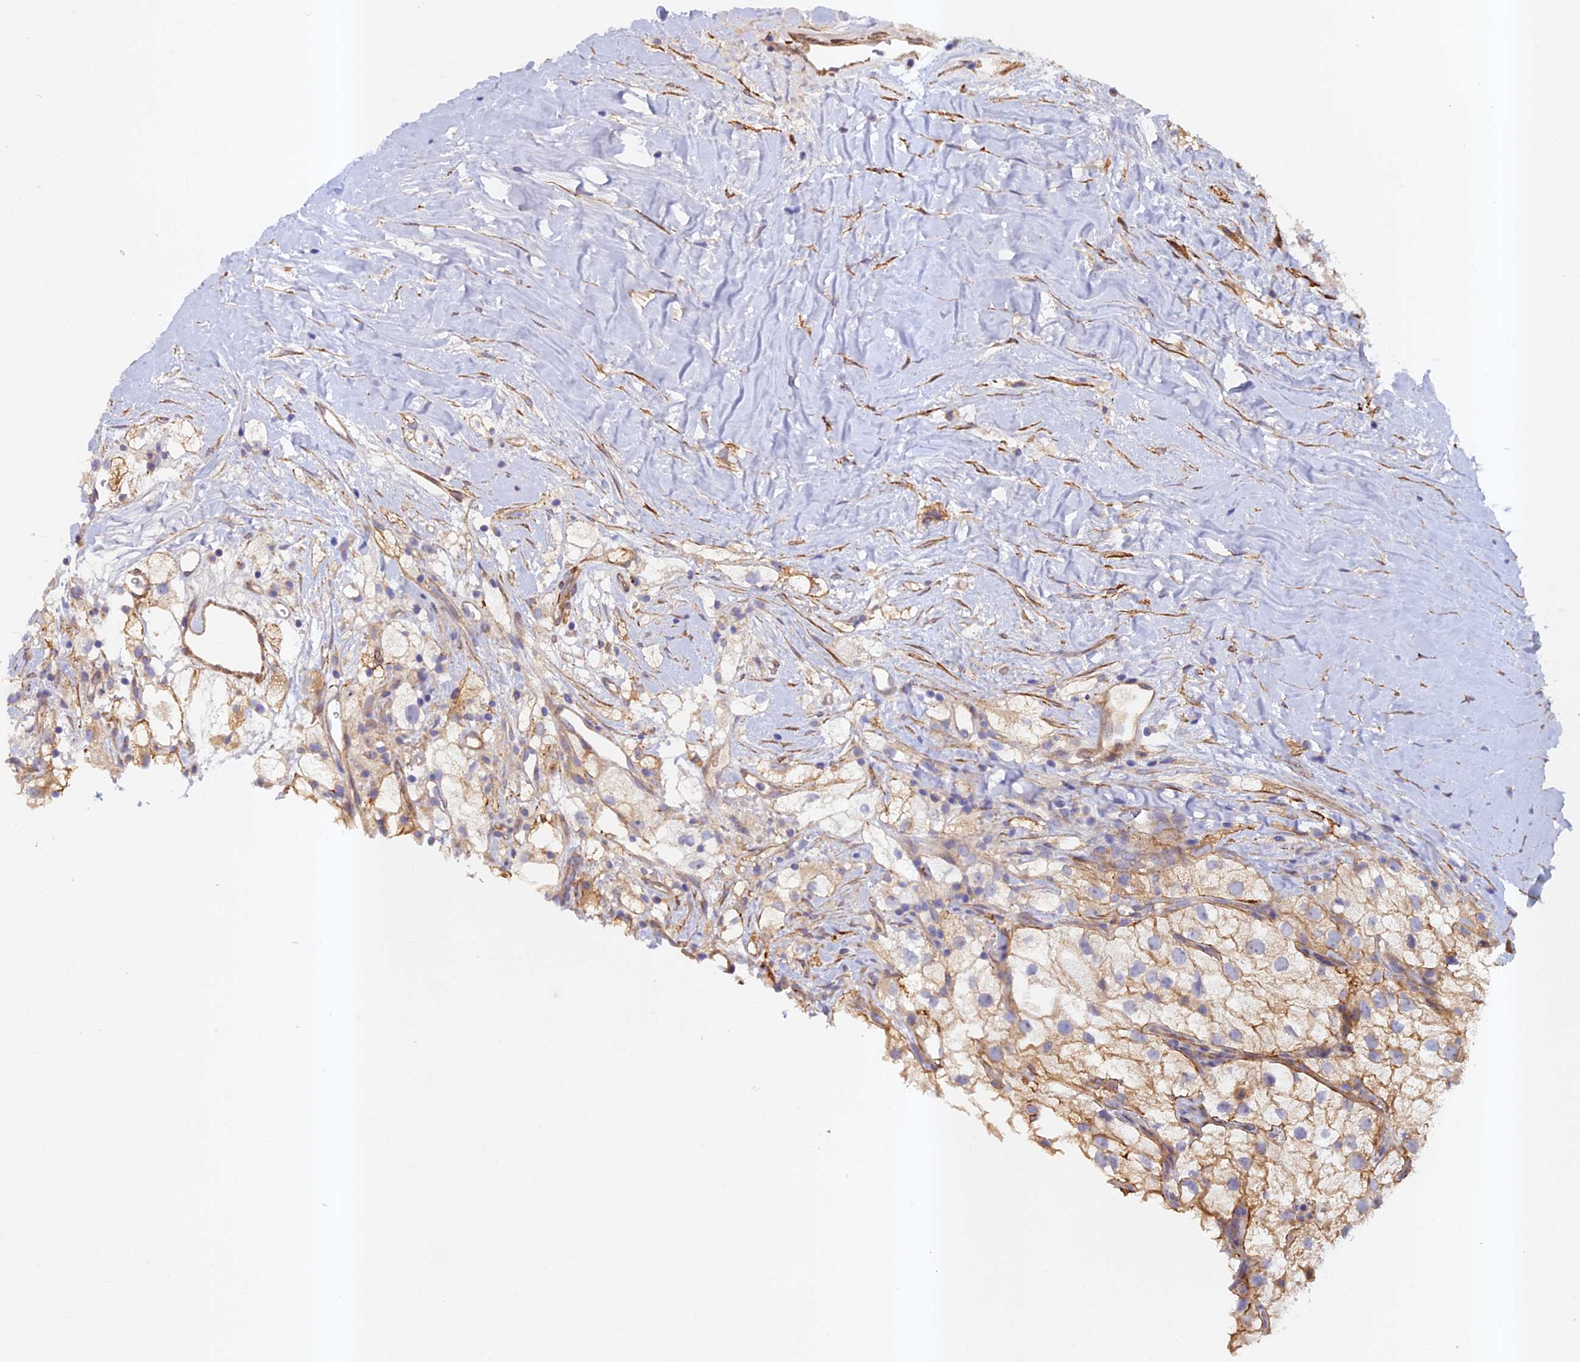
{"staining": {"intensity": "moderate", "quantity": ">75%", "location": "cytoplasmic/membranous"}, "tissue": "renal cancer", "cell_type": "Tumor cells", "image_type": "cancer", "snomed": [{"axis": "morphology", "description": "Adenocarcinoma, NOS"}, {"axis": "topography", "description": "Kidney"}], "caption": "Renal cancer stained with DAB (3,3'-diaminobenzidine) immunohistochemistry shows medium levels of moderate cytoplasmic/membranous staining in approximately >75% of tumor cells.", "gene": "RALGAPA2", "patient": {"sex": "male", "age": 59}}